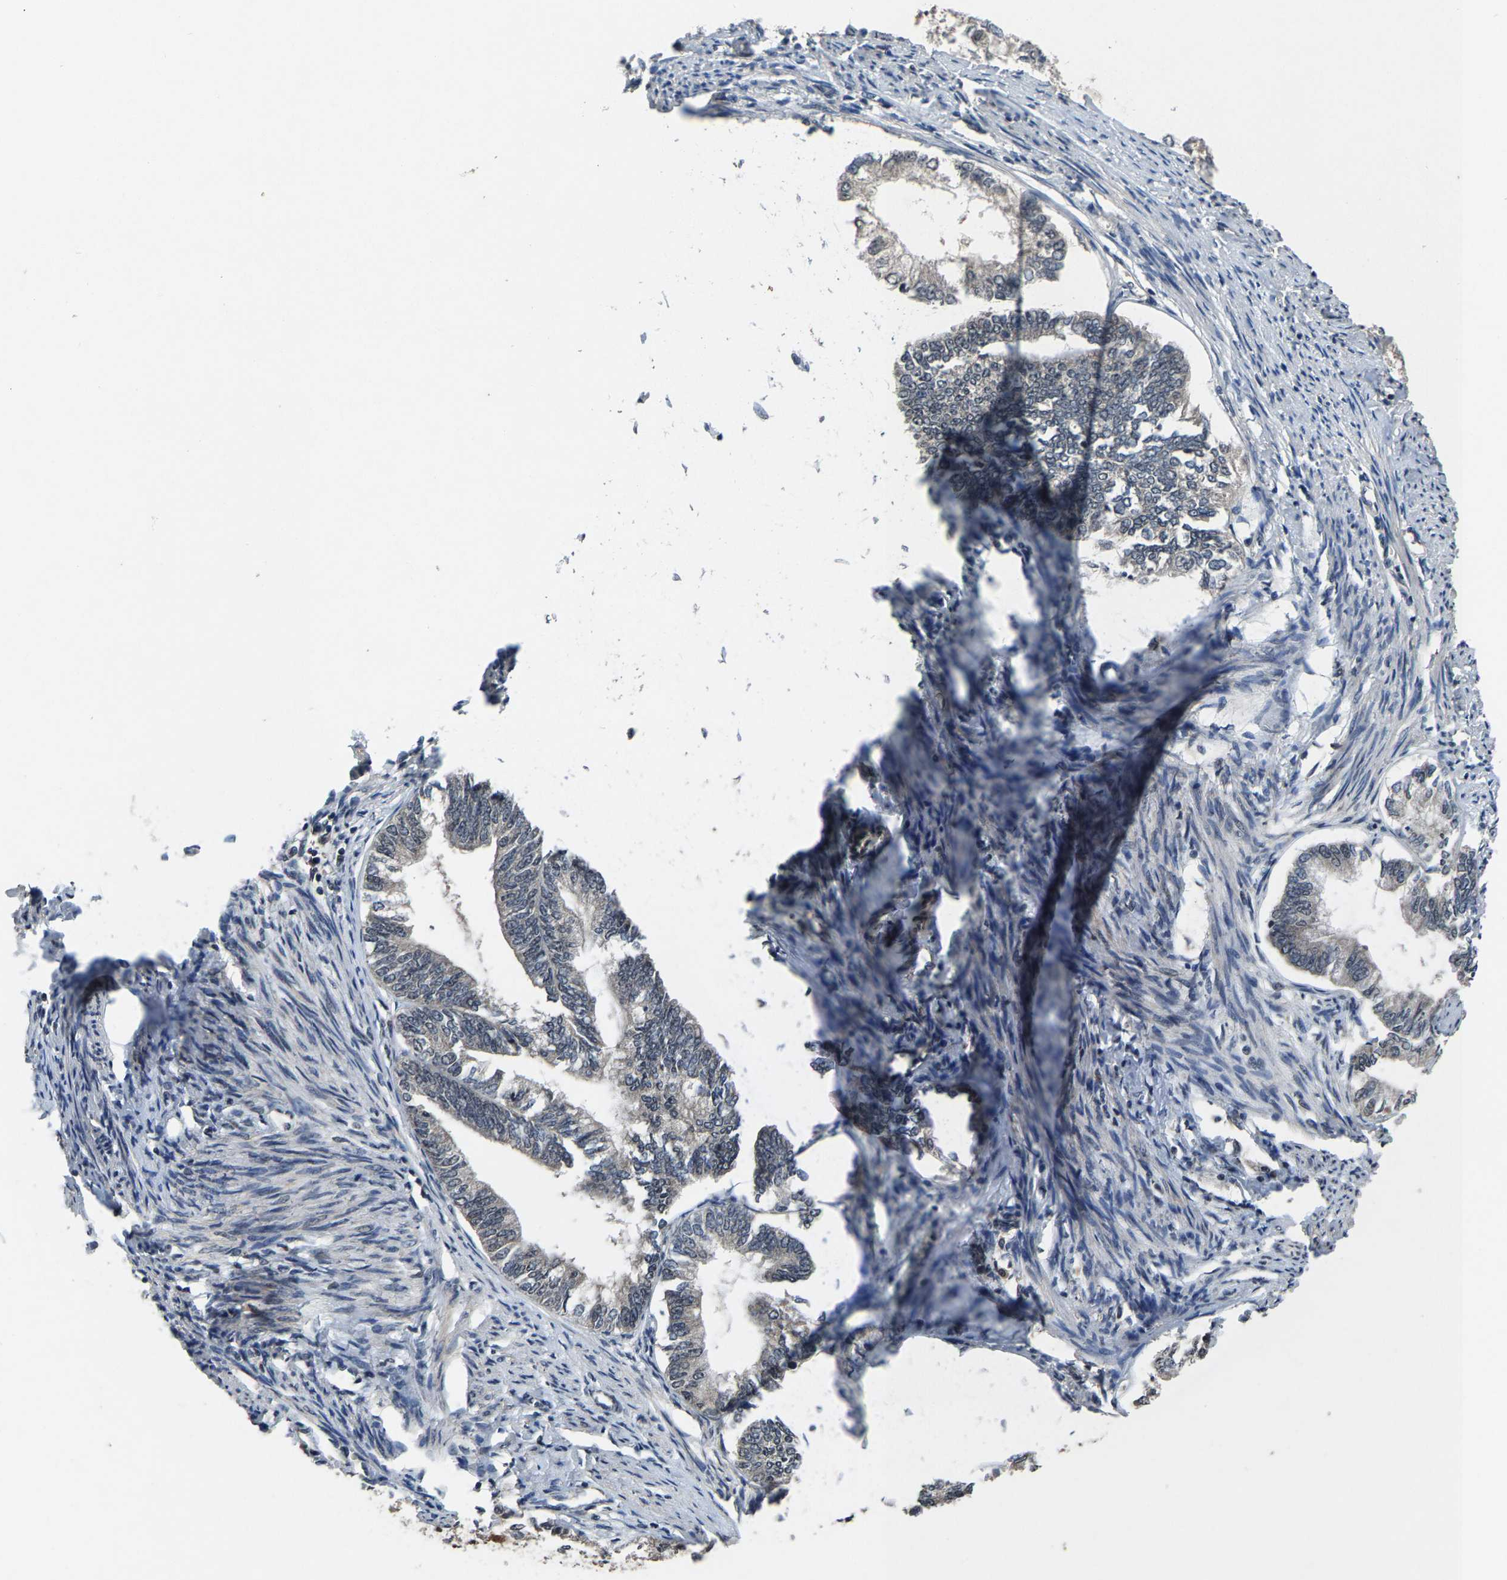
{"staining": {"intensity": "negative", "quantity": "none", "location": "none"}, "tissue": "endometrial cancer", "cell_type": "Tumor cells", "image_type": "cancer", "snomed": [{"axis": "morphology", "description": "Adenocarcinoma, NOS"}, {"axis": "topography", "description": "Endometrium"}], "caption": "An IHC micrograph of endometrial cancer is shown. There is no staining in tumor cells of endometrial cancer.", "gene": "HUWE1", "patient": {"sex": "female", "age": 86}}